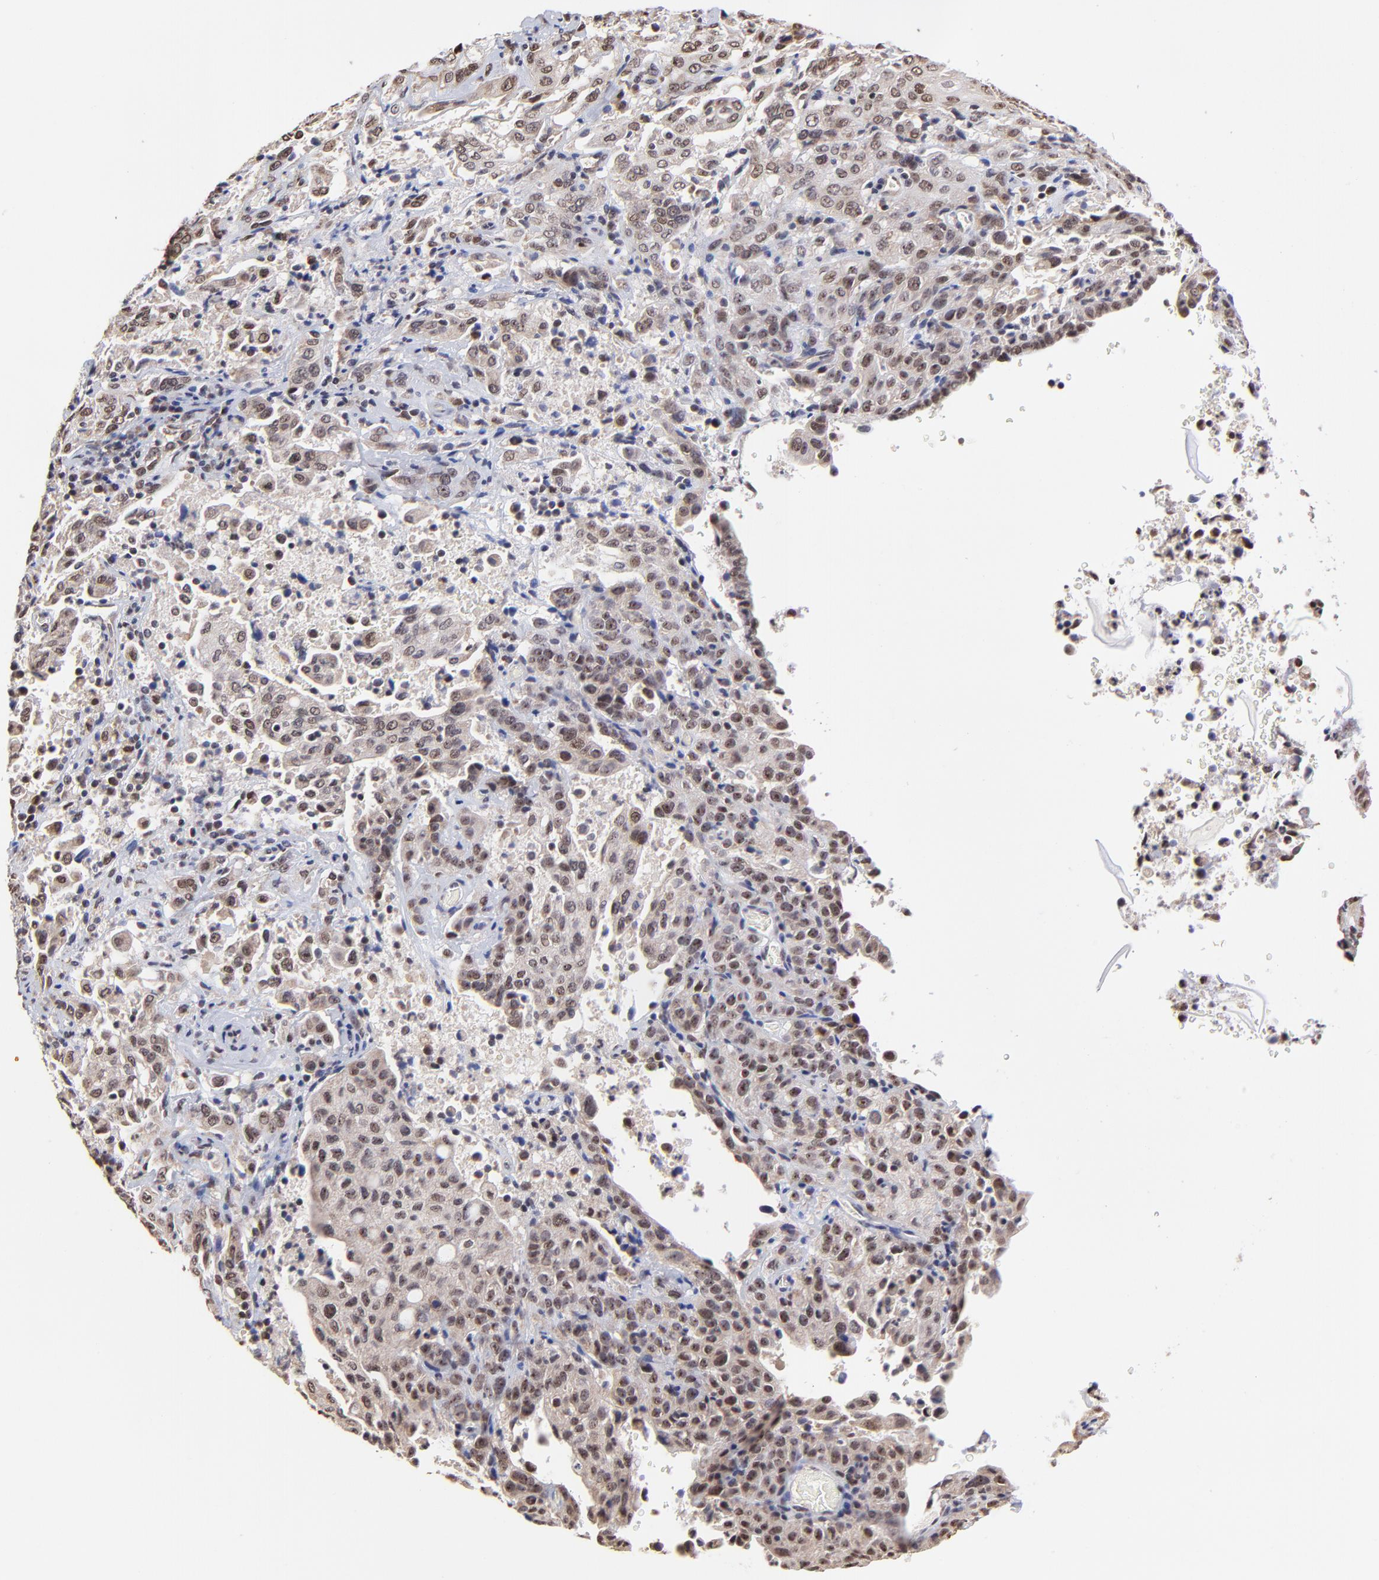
{"staining": {"intensity": "weak", "quantity": ">75%", "location": "cytoplasmic/membranous,nuclear"}, "tissue": "cervical cancer", "cell_type": "Tumor cells", "image_type": "cancer", "snomed": [{"axis": "morphology", "description": "Squamous cell carcinoma, NOS"}, {"axis": "topography", "description": "Cervix"}], "caption": "IHC micrograph of human cervical cancer stained for a protein (brown), which reveals low levels of weak cytoplasmic/membranous and nuclear staining in about >75% of tumor cells.", "gene": "ZNF670", "patient": {"sex": "female", "age": 41}}